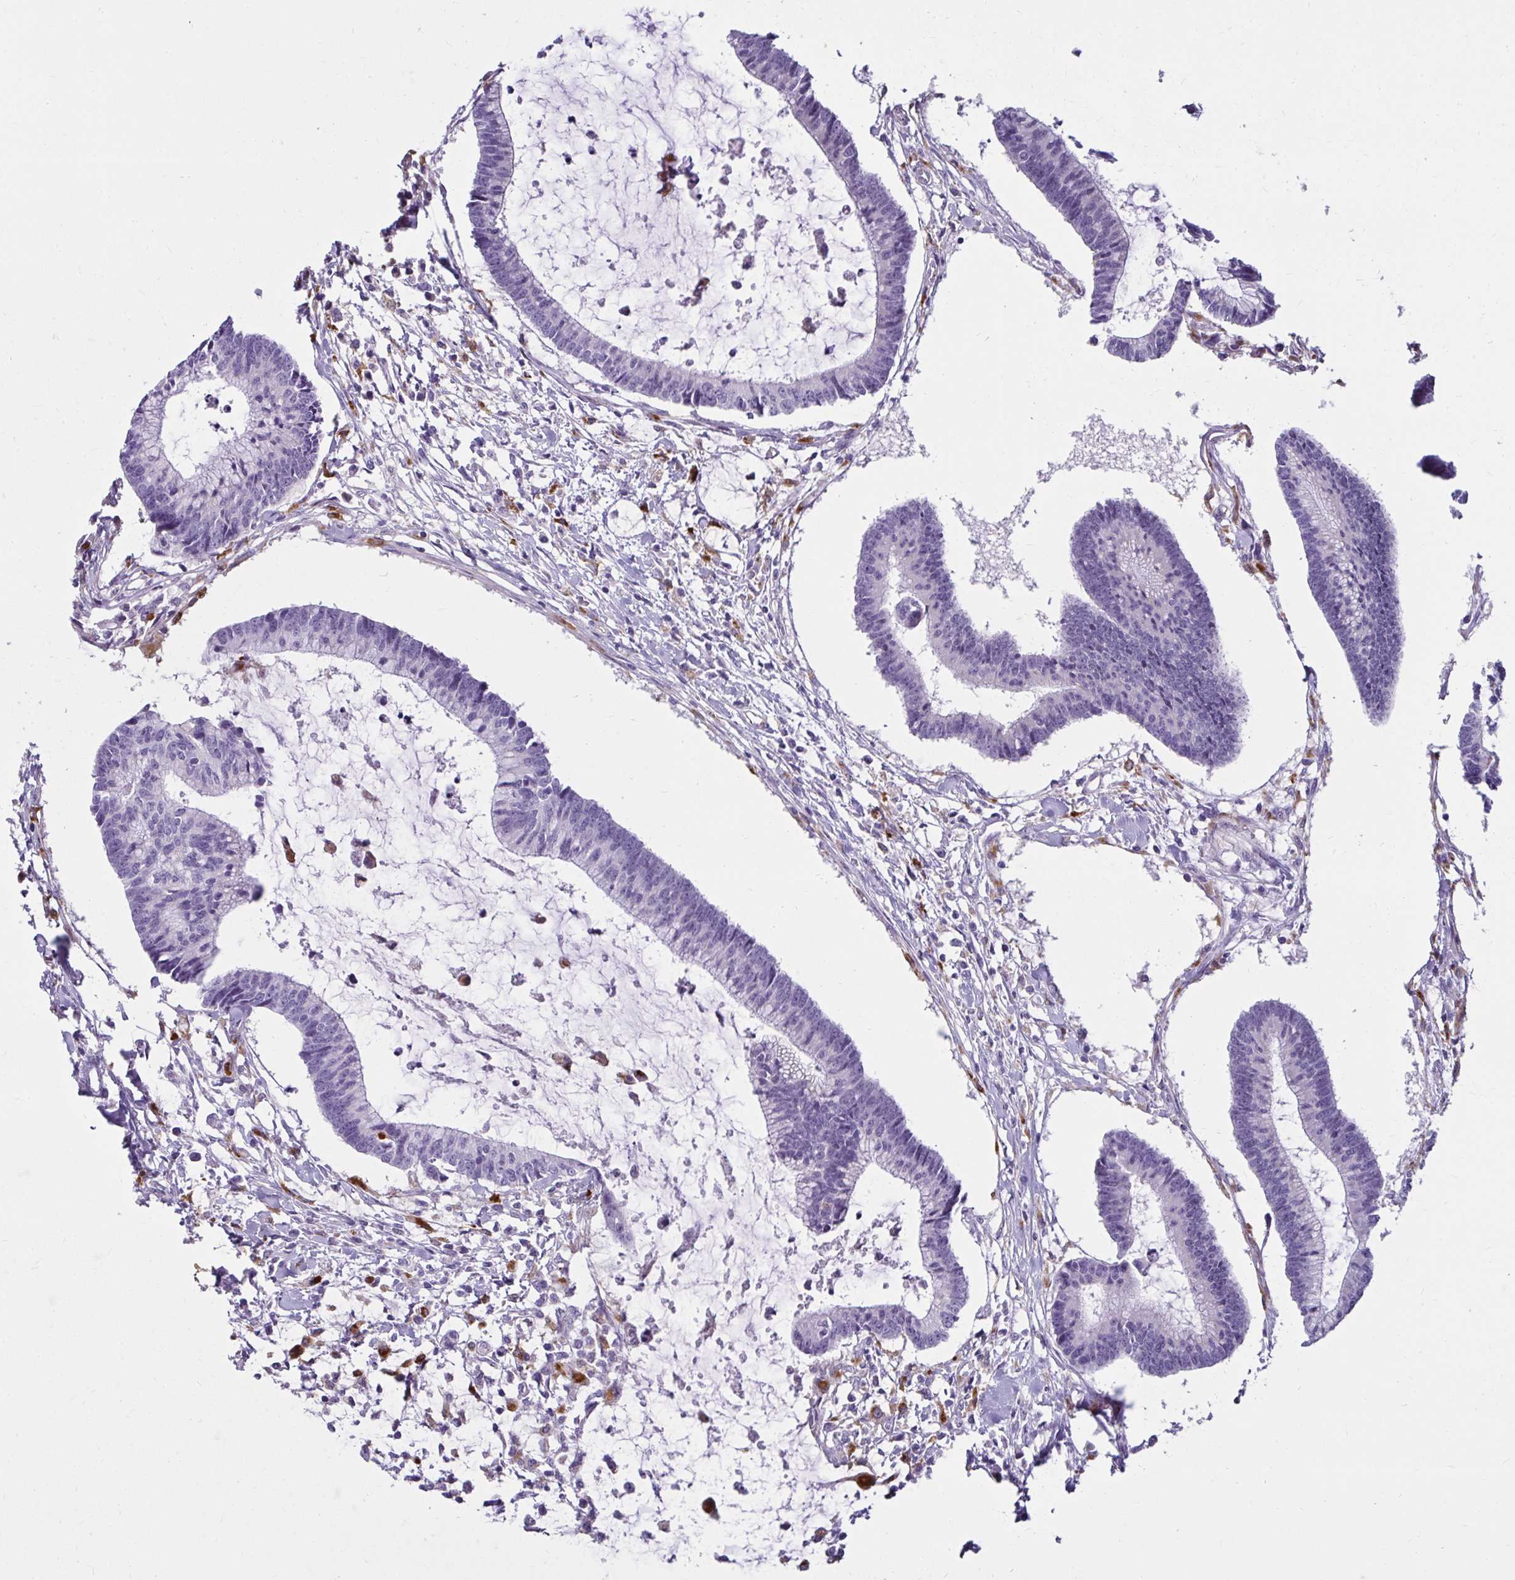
{"staining": {"intensity": "weak", "quantity": ">75%", "location": "cytoplasmic/membranous"}, "tissue": "colorectal cancer", "cell_type": "Tumor cells", "image_type": "cancer", "snomed": [{"axis": "morphology", "description": "Adenocarcinoma, NOS"}, {"axis": "topography", "description": "Colon"}], "caption": "Colorectal cancer (adenocarcinoma) tissue shows weak cytoplasmic/membranous positivity in approximately >75% of tumor cells", "gene": "CTSZ", "patient": {"sex": "female", "age": 78}}